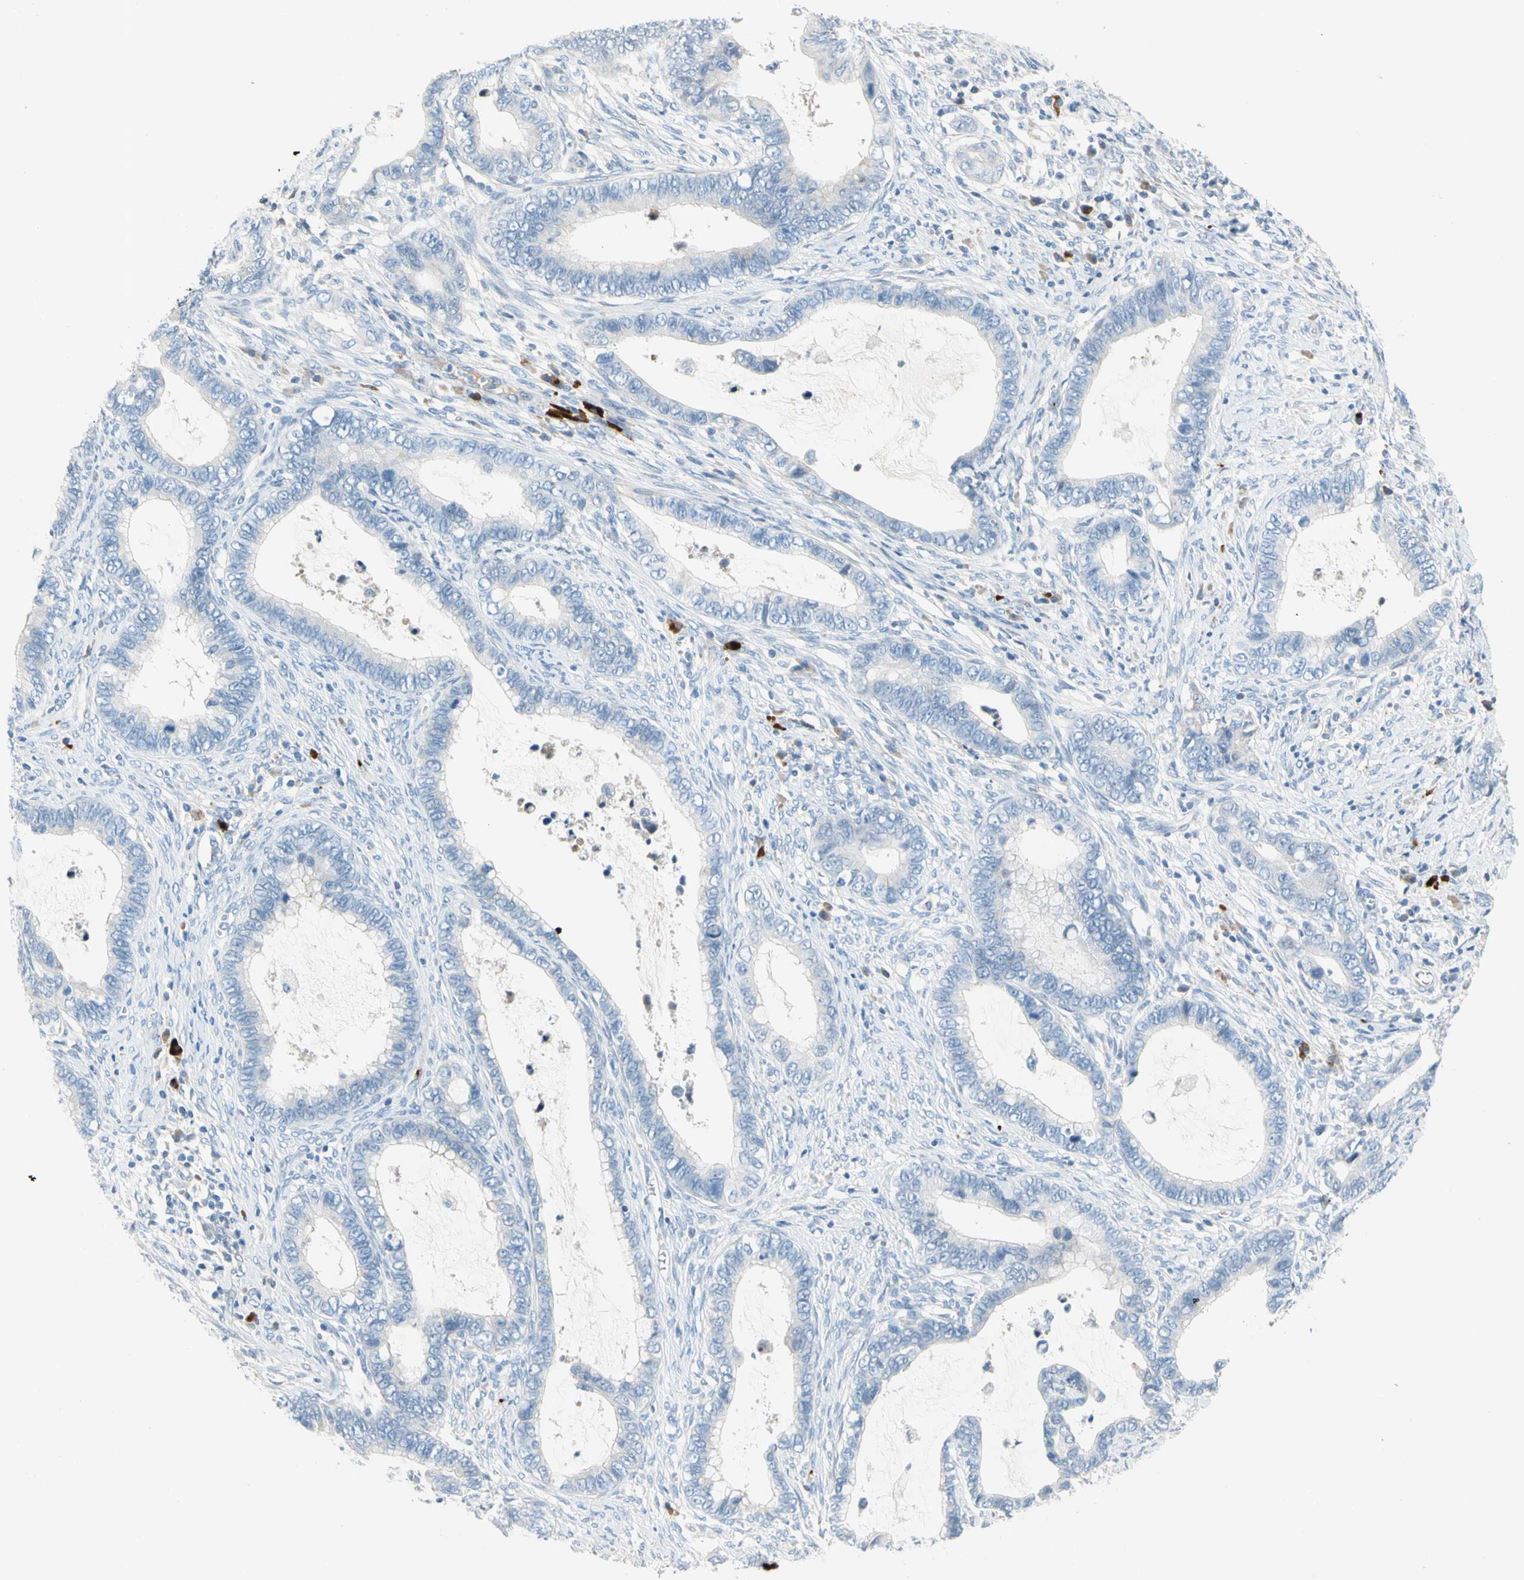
{"staining": {"intensity": "negative", "quantity": "none", "location": "none"}, "tissue": "cervical cancer", "cell_type": "Tumor cells", "image_type": "cancer", "snomed": [{"axis": "morphology", "description": "Adenocarcinoma, NOS"}, {"axis": "topography", "description": "Cervix"}], "caption": "Human cervical adenocarcinoma stained for a protein using immunohistochemistry (IHC) demonstrates no positivity in tumor cells.", "gene": "PPBP", "patient": {"sex": "female", "age": 44}}